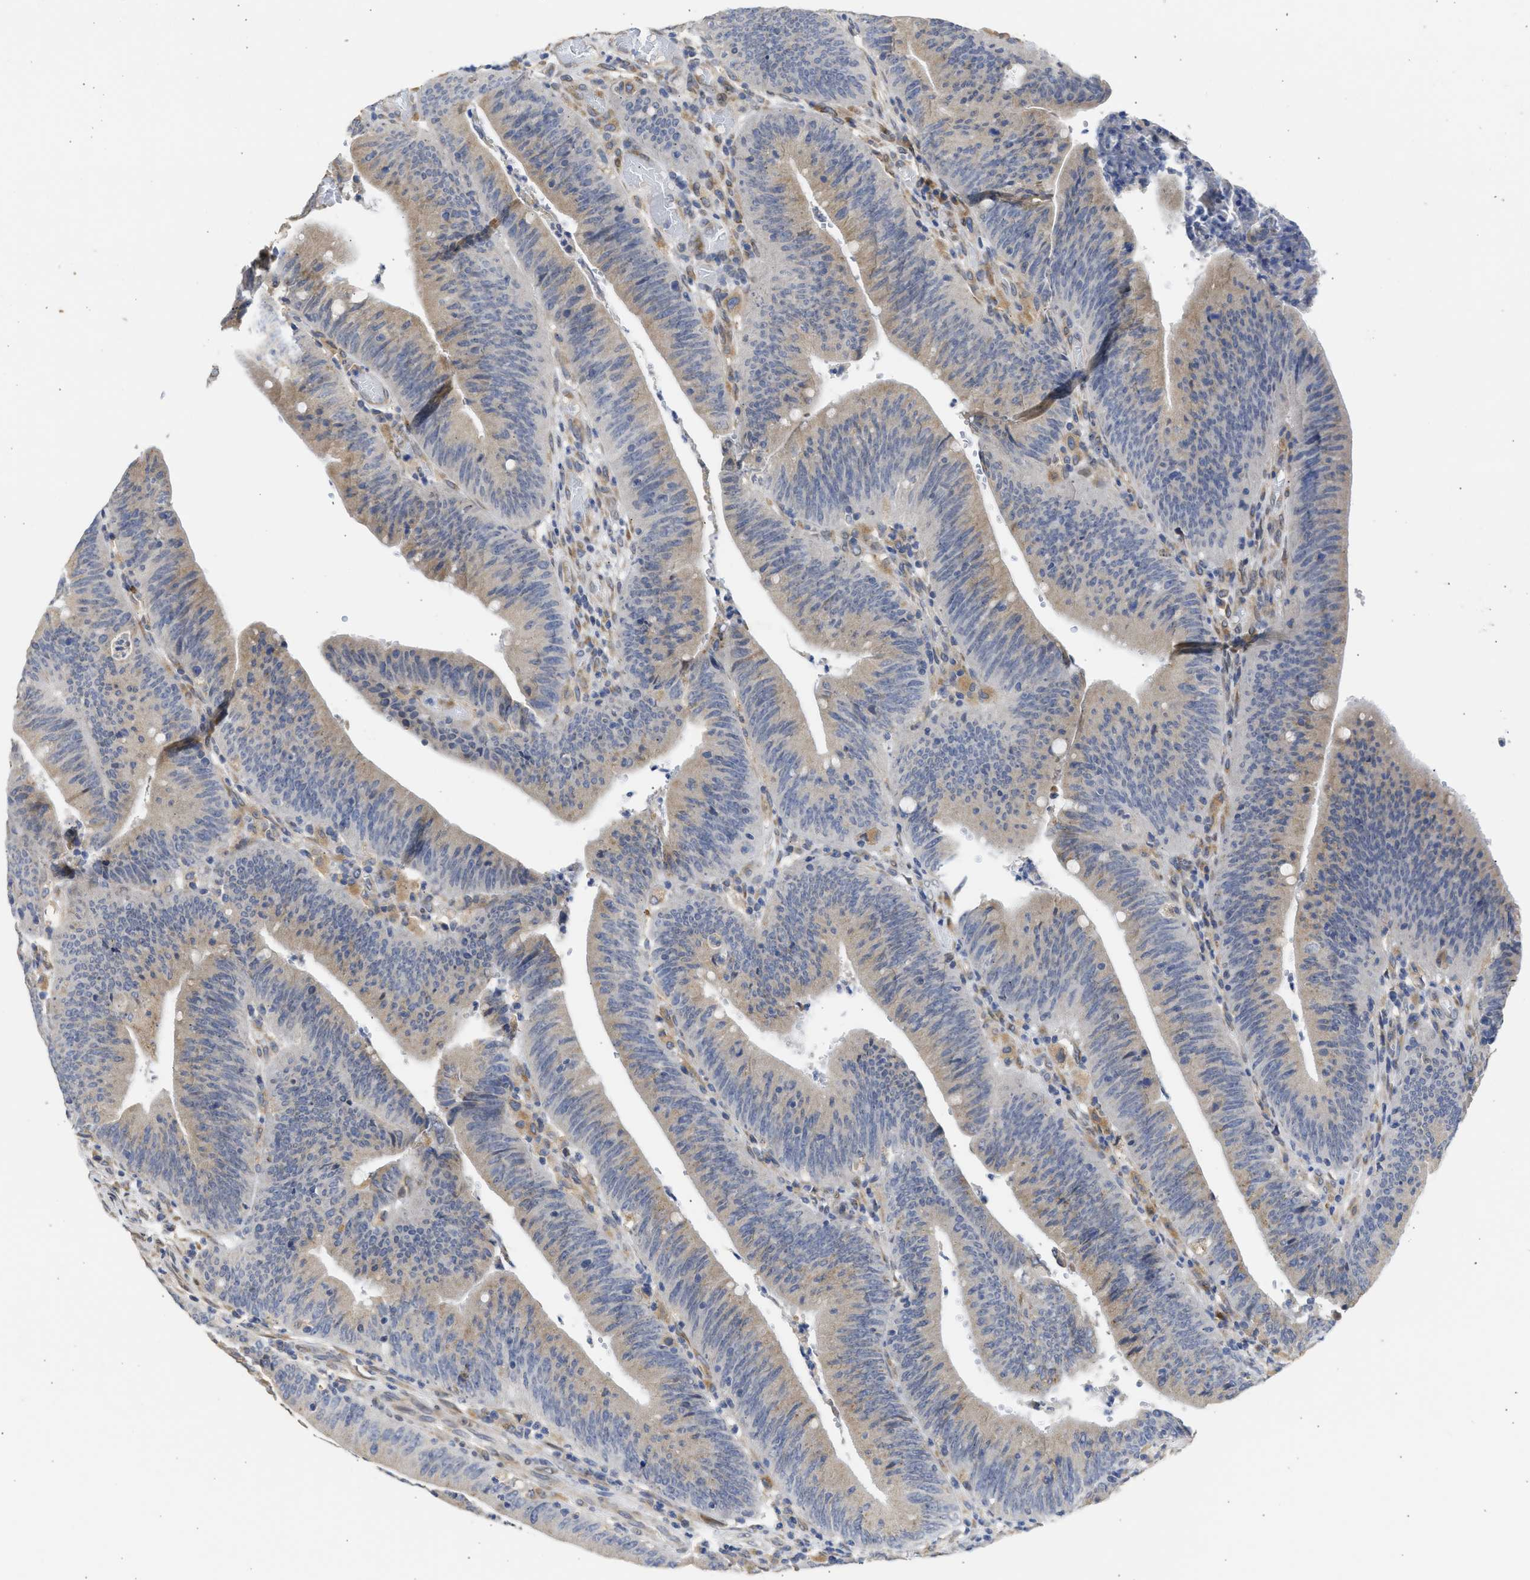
{"staining": {"intensity": "weak", "quantity": ">75%", "location": "cytoplasmic/membranous"}, "tissue": "colorectal cancer", "cell_type": "Tumor cells", "image_type": "cancer", "snomed": [{"axis": "morphology", "description": "Normal tissue, NOS"}, {"axis": "morphology", "description": "Adenocarcinoma, NOS"}, {"axis": "topography", "description": "Rectum"}], "caption": "Adenocarcinoma (colorectal) was stained to show a protein in brown. There is low levels of weak cytoplasmic/membranous expression in about >75% of tumor cells.", "gene": "TMED1", "patient": {"sex": "female", "age": 66}}